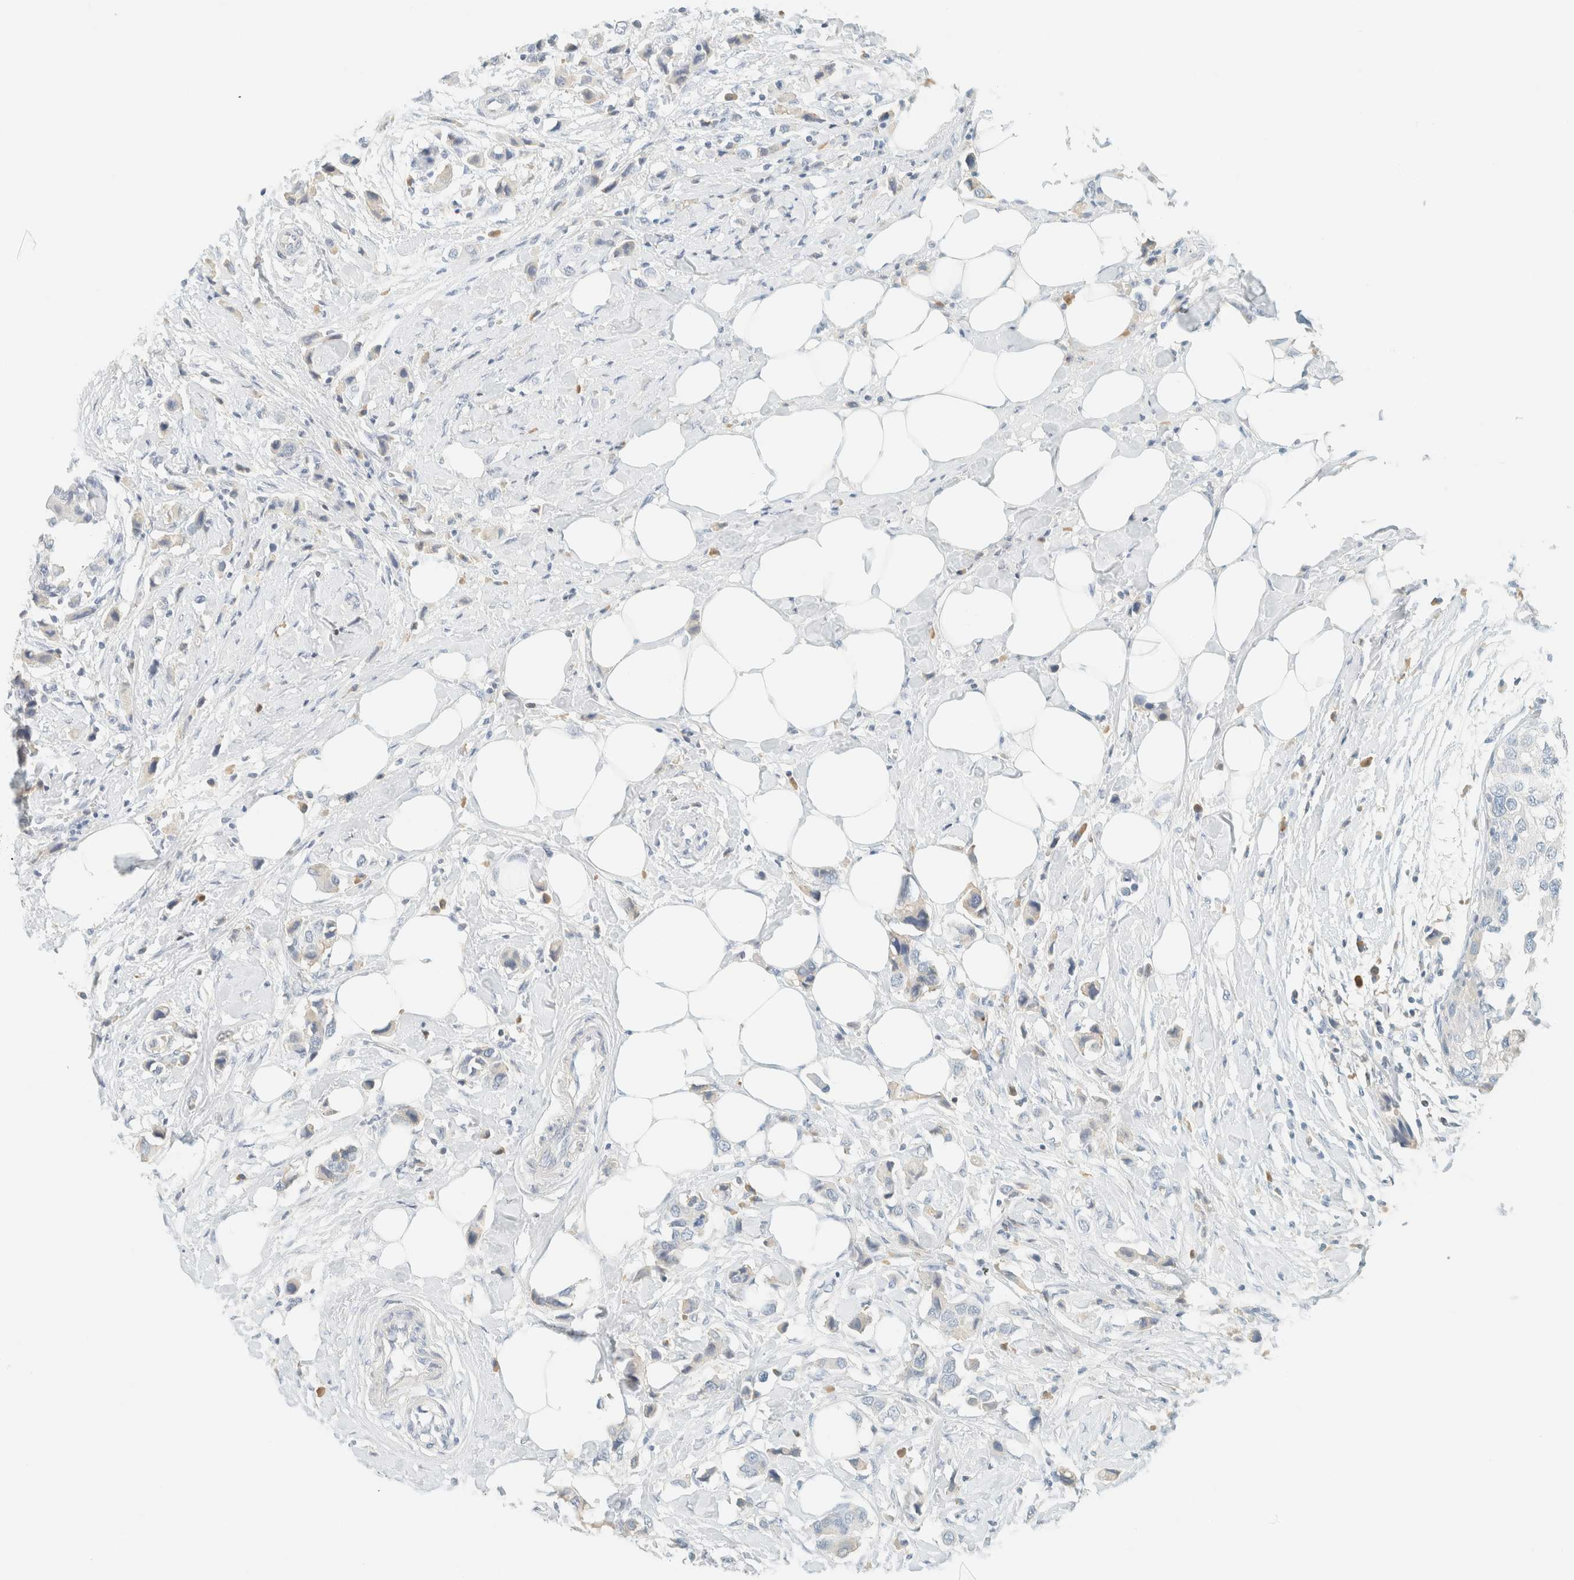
{"staining": {"intensity": "negative", "quantity": "none", "location": "none"}, "tissue": "breast cancer", "cell_type": "Tumor cells", "image_type": "cancer", "snomed": [{"axis": "morphology", "description": "Normal tissue, NOS"}, {"axis": "morphology", "description": "Duct carcinoma"}, {"axis": "topography", "description": "Breast"}], "caption": "IHC histopathology image of human breast cancer (infiltrating ductal carcinoma) stained for a protein (brown), which demonstrates no positivity in tumor cells.", "gene": "GPA33", "patient": {"sex": "female", "age": 50}}